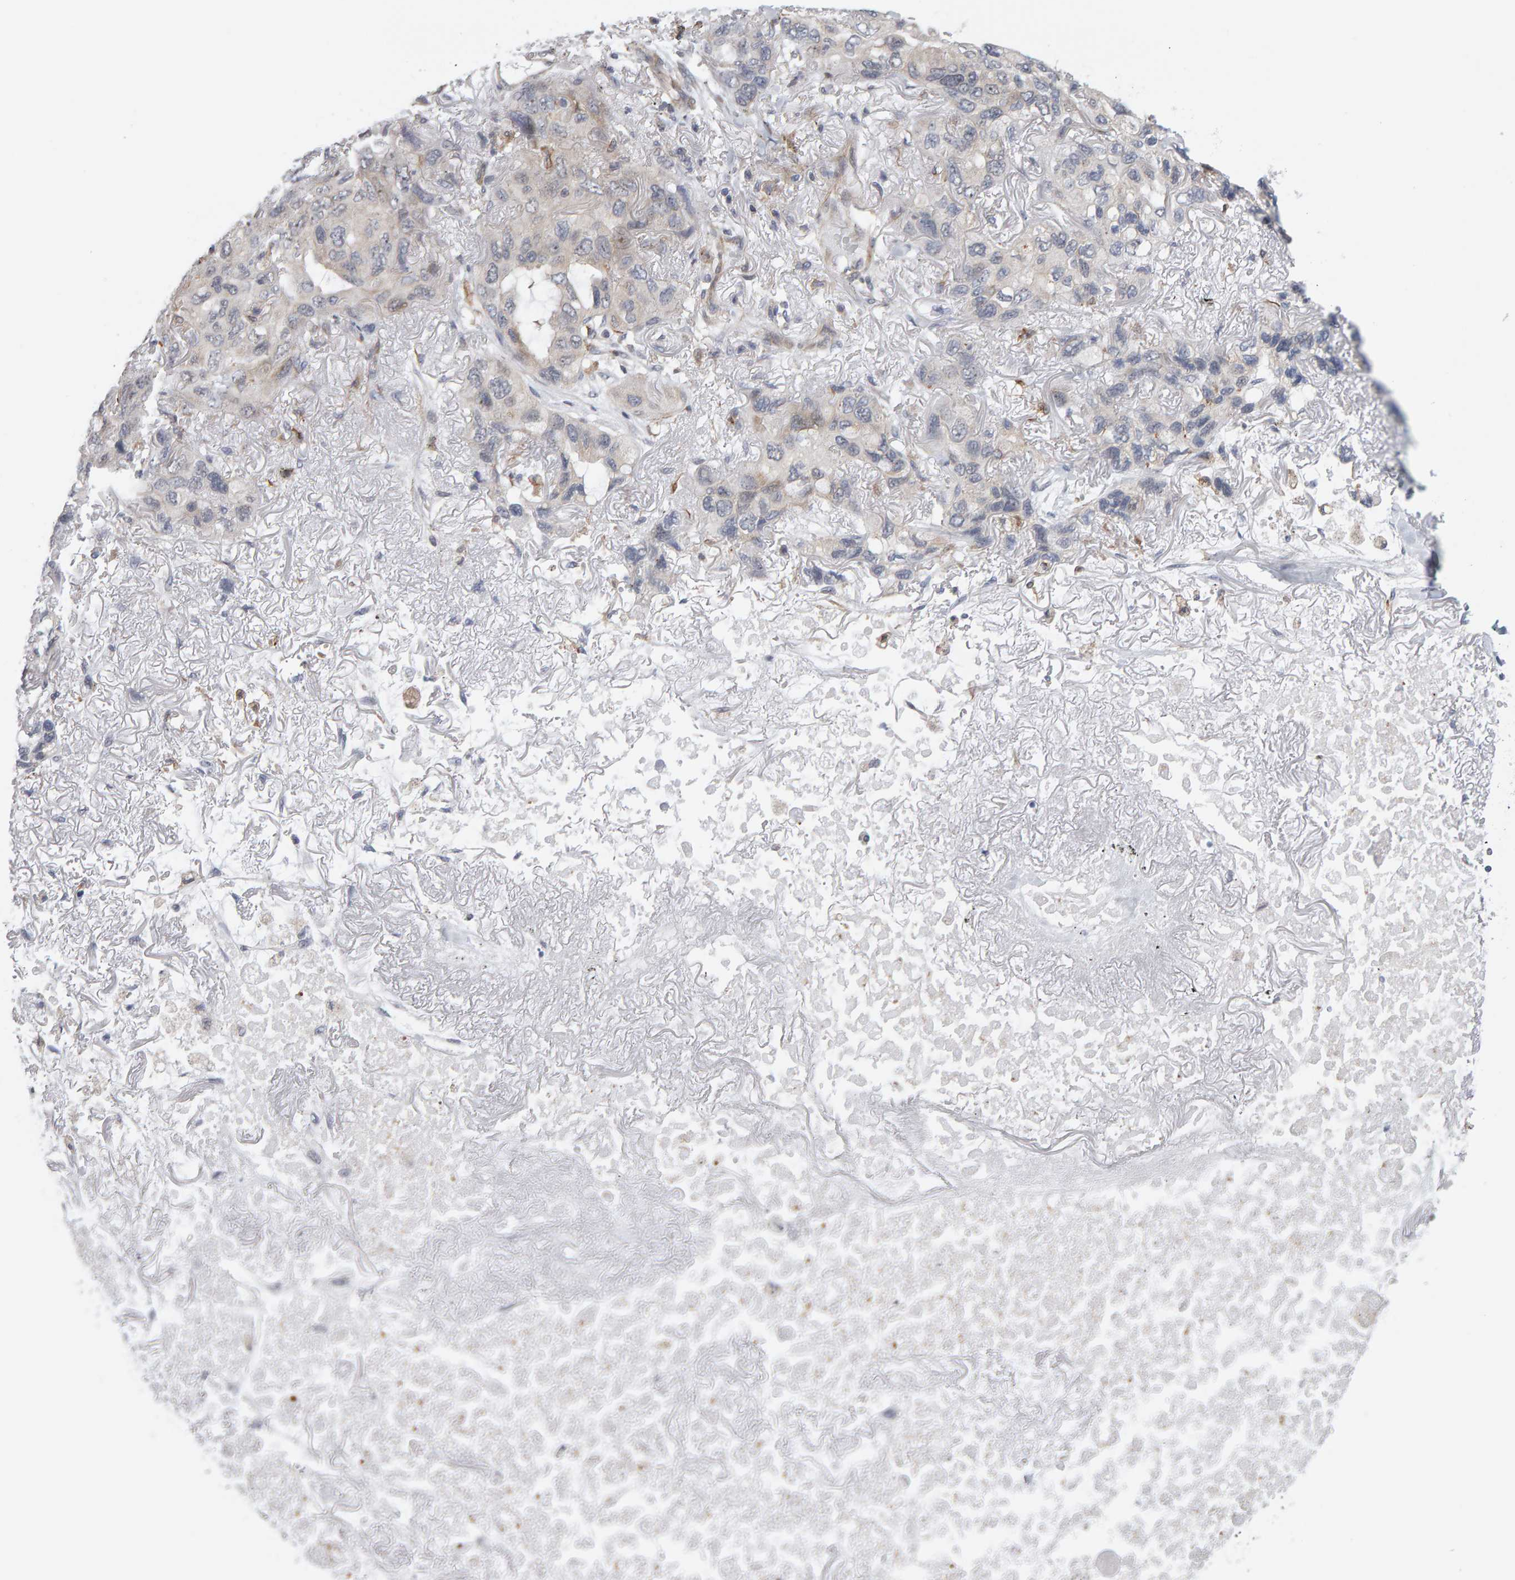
{"staining": {"intensity": "weak", "quantity": "<25%", "location": "cytoplasmic/membranous"}, "tissue": "lung cancer", "cell_type": "Tumor cells", "image_type": "cancer", "snomed": [{"axis": "morphology", "description": "Squamous cell carcinoma, NOS"}, {"axis": "topography", "description": "Lung"}], "caption": "Immunohistochemistry (IHC) of lung cancer (squamous cell carcinoma) displays no staining in tumor cells.", "gene": "MSRA", "patient": {"sex": "female", "age": 73}}